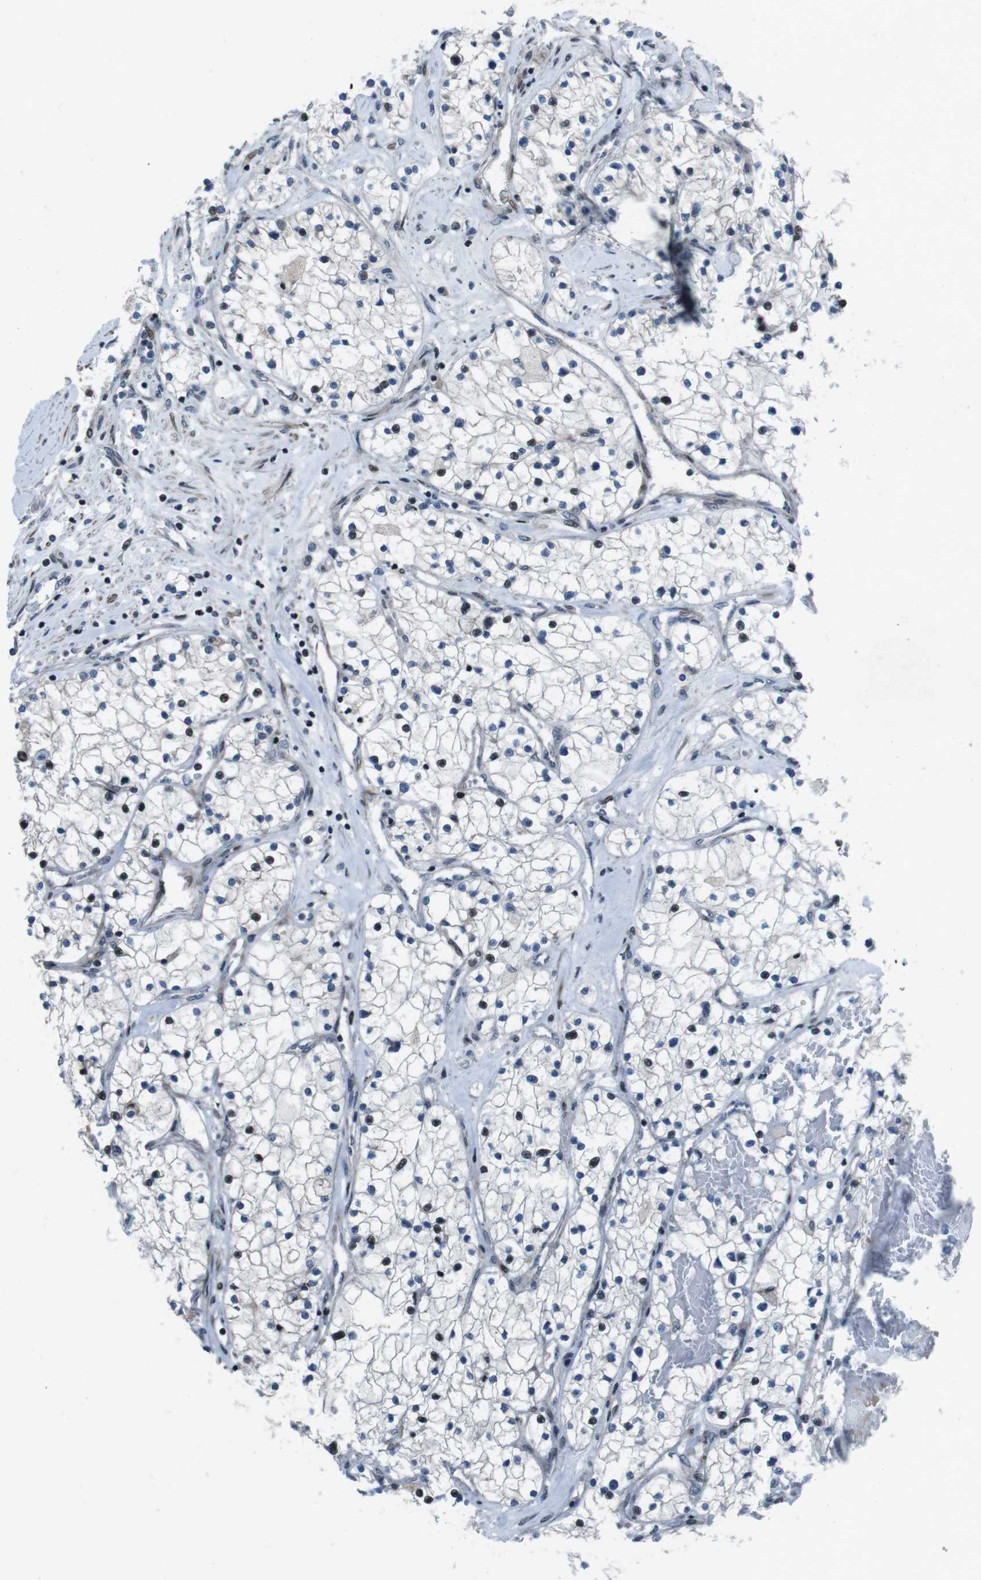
{"staining": {"intensity": "negative", "quantity": "none", "location": "none"}, "tissue": "renal cancer", "cell_type": "Tumor cells", "image_type": "cancer", "snomed": [{"axis": "morphology", "description": "Adenocarcinoma, NOS"}, {"axis": "topography", "description": "Kidney"}], "caption": "Tumor cells are negative for protein expression in human adenocarcinoma (renal).", "gene": "PBRM1", "patient": {"sex": "male", "age": 68}}